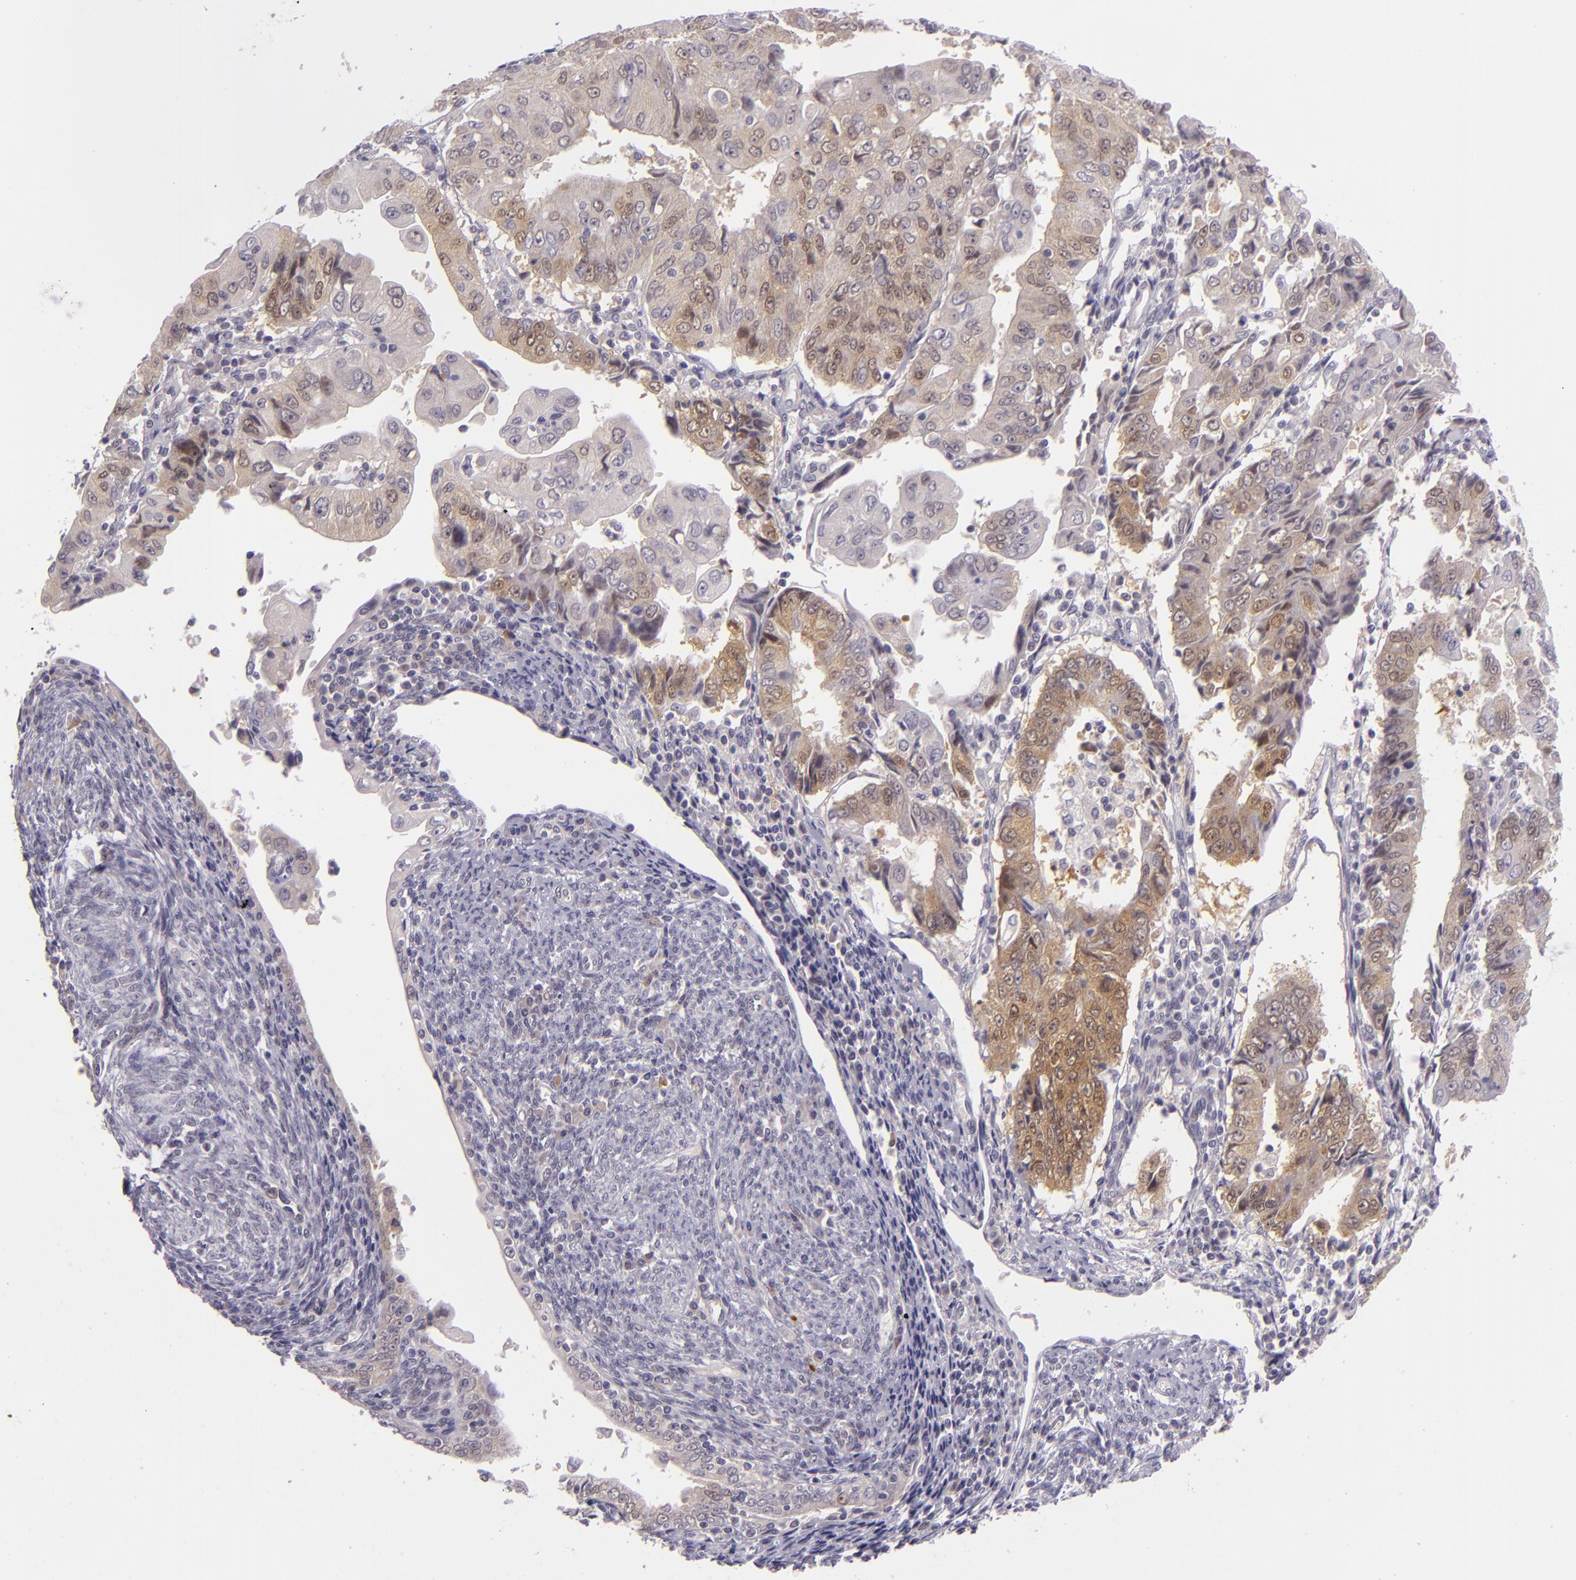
{"staining": {"intensity": "weak", "quantity": "25%-75%", "location": "cytoplasmic/membranous,nuclear"}, "tissue": "endometrial cancer", "cell_type": "Tumor cells", "image_type": "cancer", "snomed": [{"axis": "morphology", "description": "Adenocarcinoma, NOS"}, {"axis": "topography", "description": "Endometrium"}], "caption": "Immunohistochemistry (IHC) micrograph of endometrial cancer stained for a protein (brown), which displays low levels of weak cytoplasmic/membranous and nuclear positivity in about 25%-75% of tumor cells.", "gene": "CSE1L", "patient": {"sex": "female", "age": 75}}